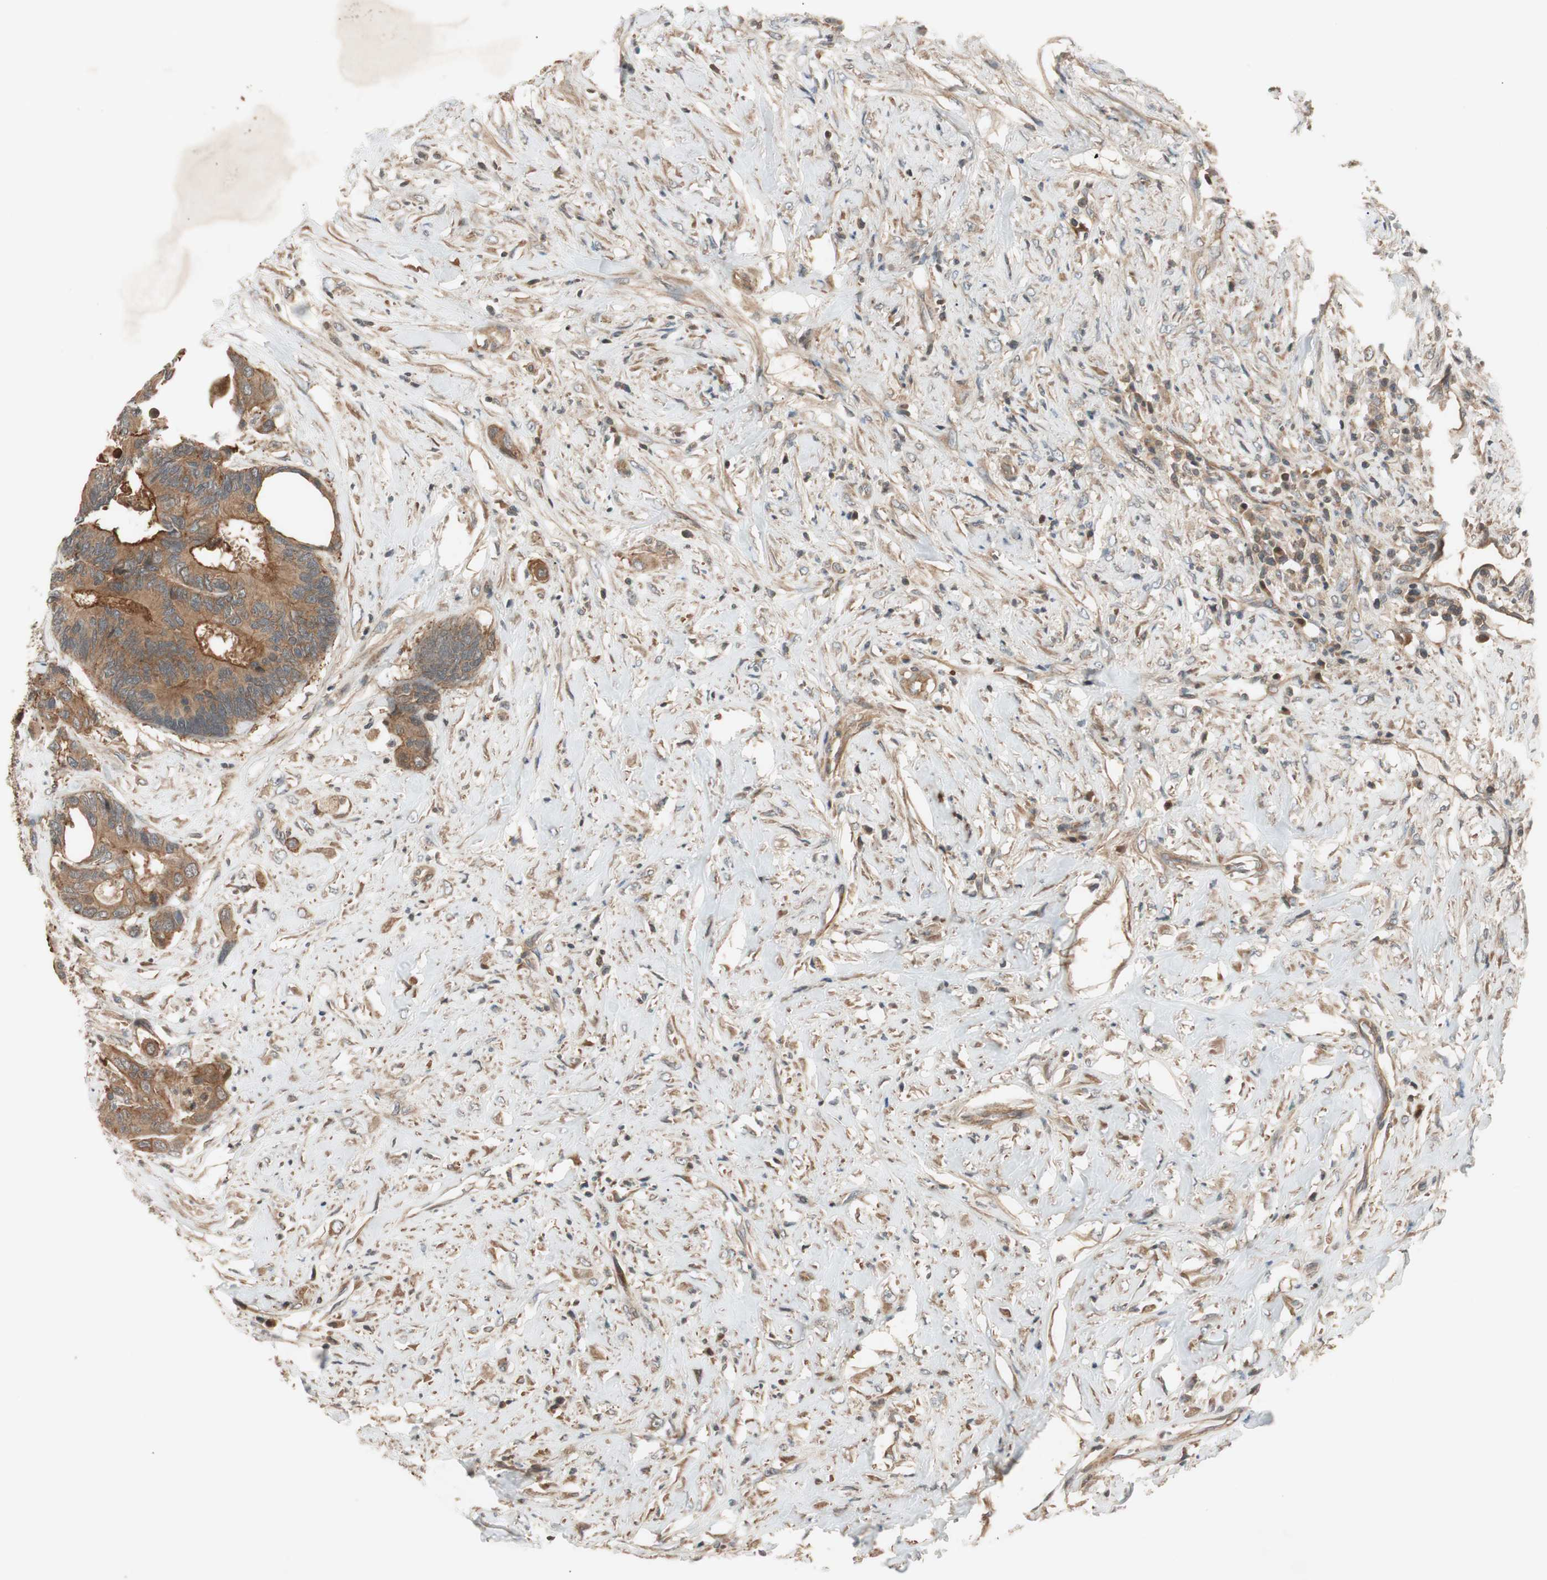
{"staining": {"intensity": "moderate", "quantity": ">75%", "location": "cytoplasmic/membranous"}, "tissue": "colorectal cancer", "cell_type": "Tumor cells", "image_type": "cancer", "snomed": [{"axis": "morphology", "description": "Adenocarcinoma, NOS"}, {"axis": "topography", "description": "Rectum"}], "caption": "A brown stain highlights moderate cytoplasmic/membranous expression of a protein in colorectal cancer (adenocarcinoma) tumor cells. The protein is shown in brown color, while the nuclei are stained blue.", "gene": "EPHA8", "patient": {"sex": "male", "age": 55}}